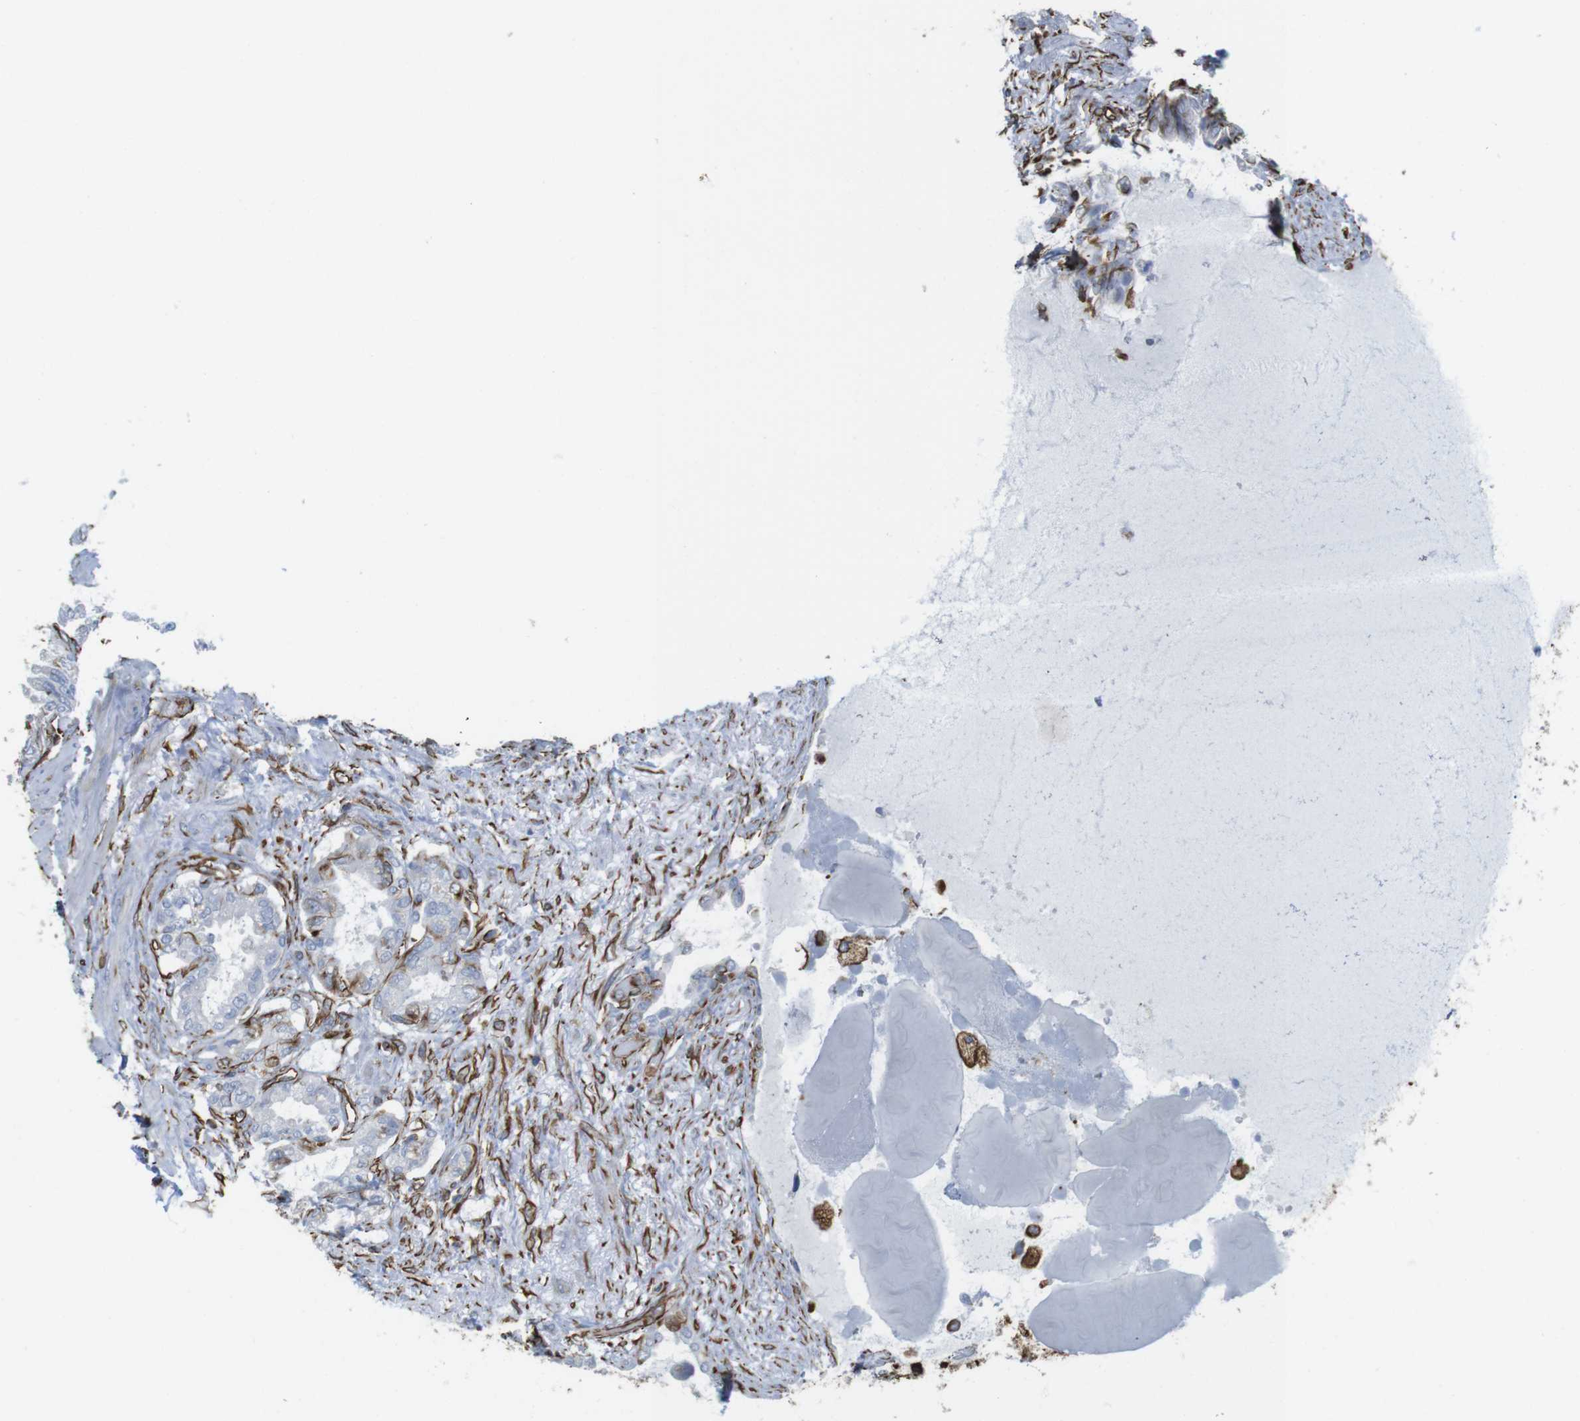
{"staining": {"intensity": "negative", "quantity": "none", "location": "none"}, "tissue": "seminal vesicle", "cell_type": "Glandular cells", "image_type": "normal", "snomed": [{"axis": "morphology", "description": "Normal tissue, NOS"}, {"axis": "topography", "description": "Seminal veicle"}], "caption": "DAB immunohistochemical staining of unremarkable seminal vesicle demonstrates no significant expression in glandular cells. The staining is performed using DAB (3,3'-diaminobenzidine) brown chromogen with nuclei counter-stained in using hematoxylin.", "gene": "RALGPS1", "patient": {"sex": "male", "age": 61}}